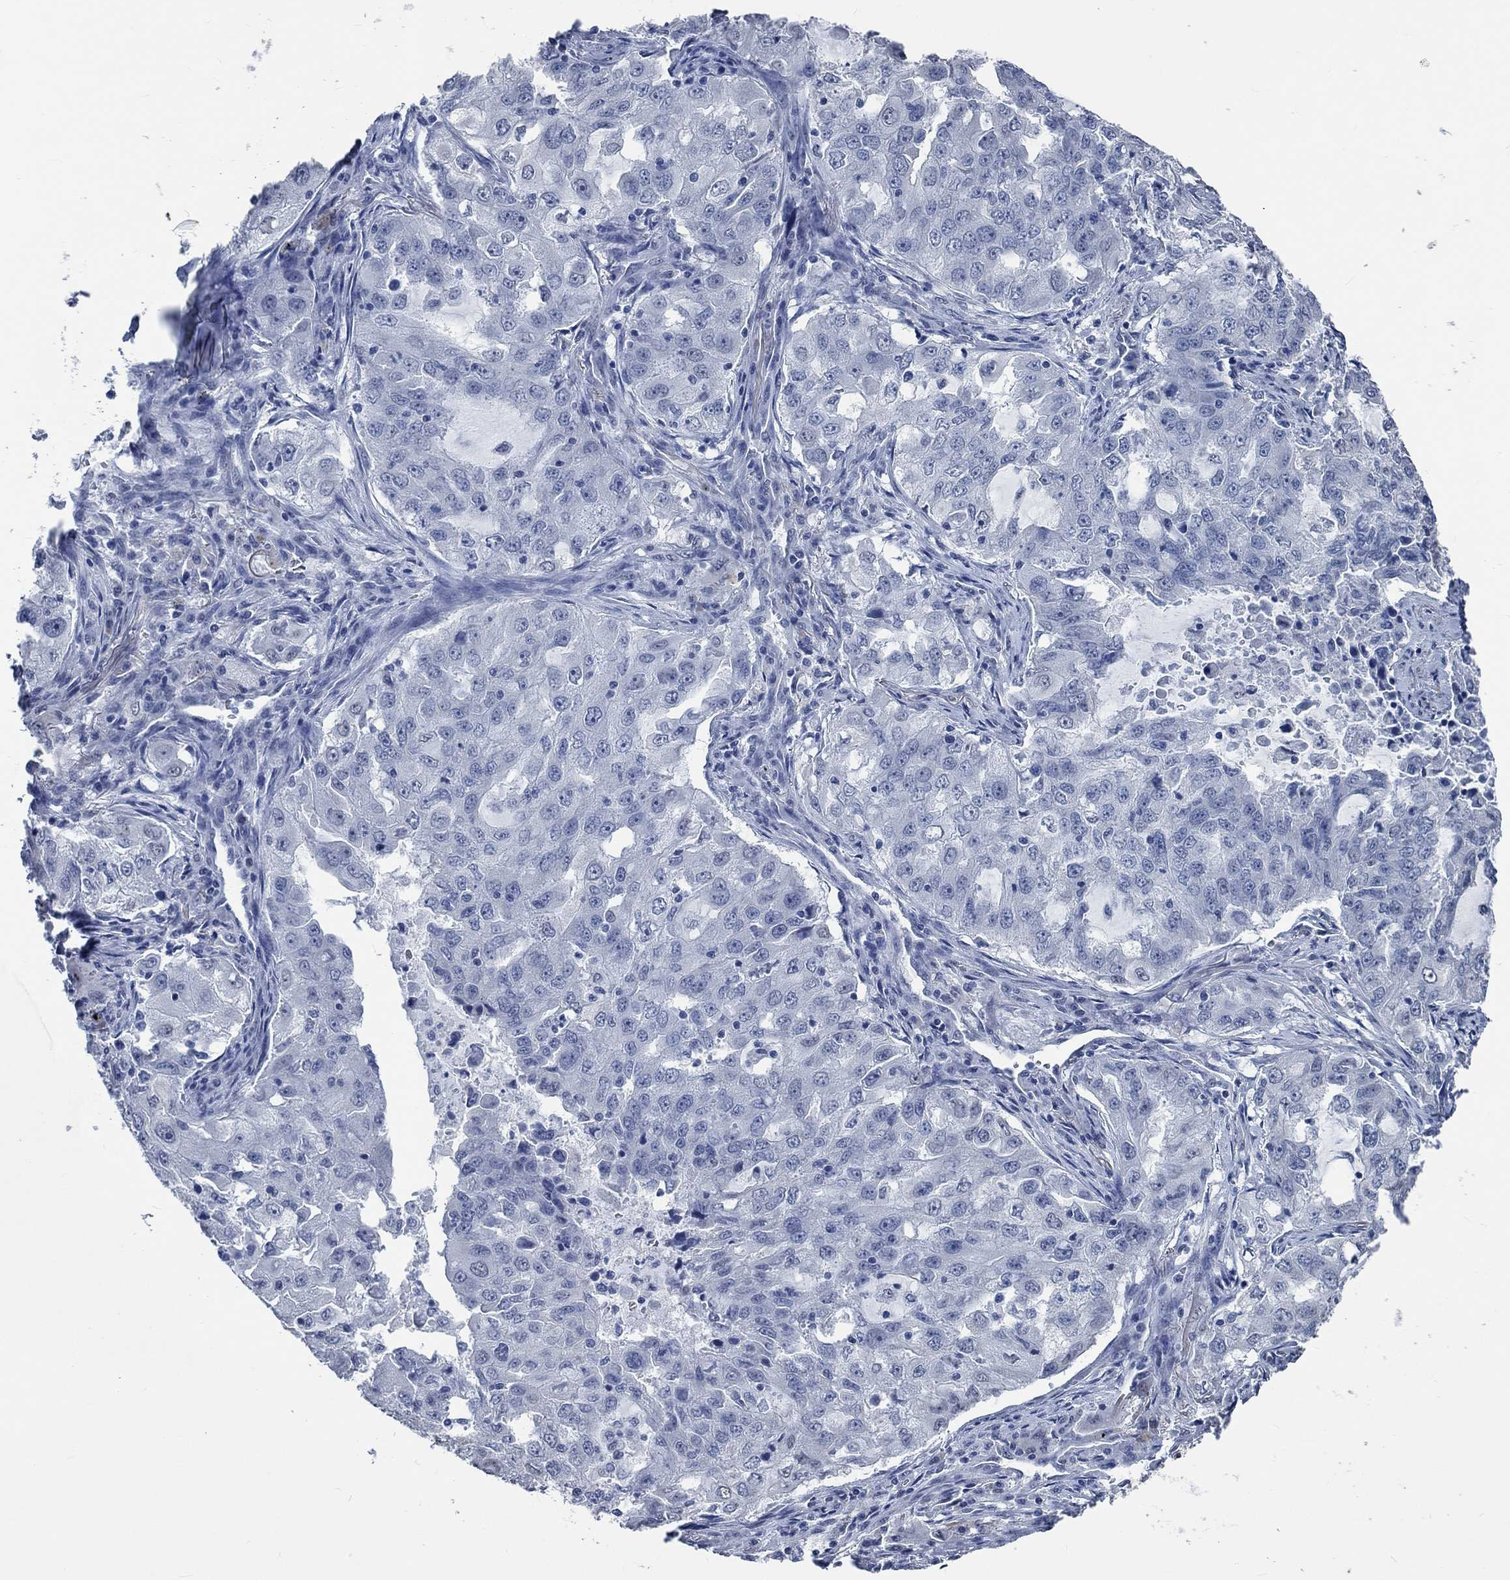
{"staining": {"intensity": "negative", "quantity": "none", "location": "none"}, "tissue": "lung cancer", "cell_type": "Tumor cells", "image_type": "cancer", "snomed": [{"axis": "morphology", "description": "Adenocarcinoma, NOS"}, {"axis": "topography", "description": "Lung"}], "caption": "Adenocarcinoma (lung) was stained to show a protein in brown. There is no significant expression in tumor cells.", "gene": "OBSCN", "patient": {"sex": "female", "age": 61}}